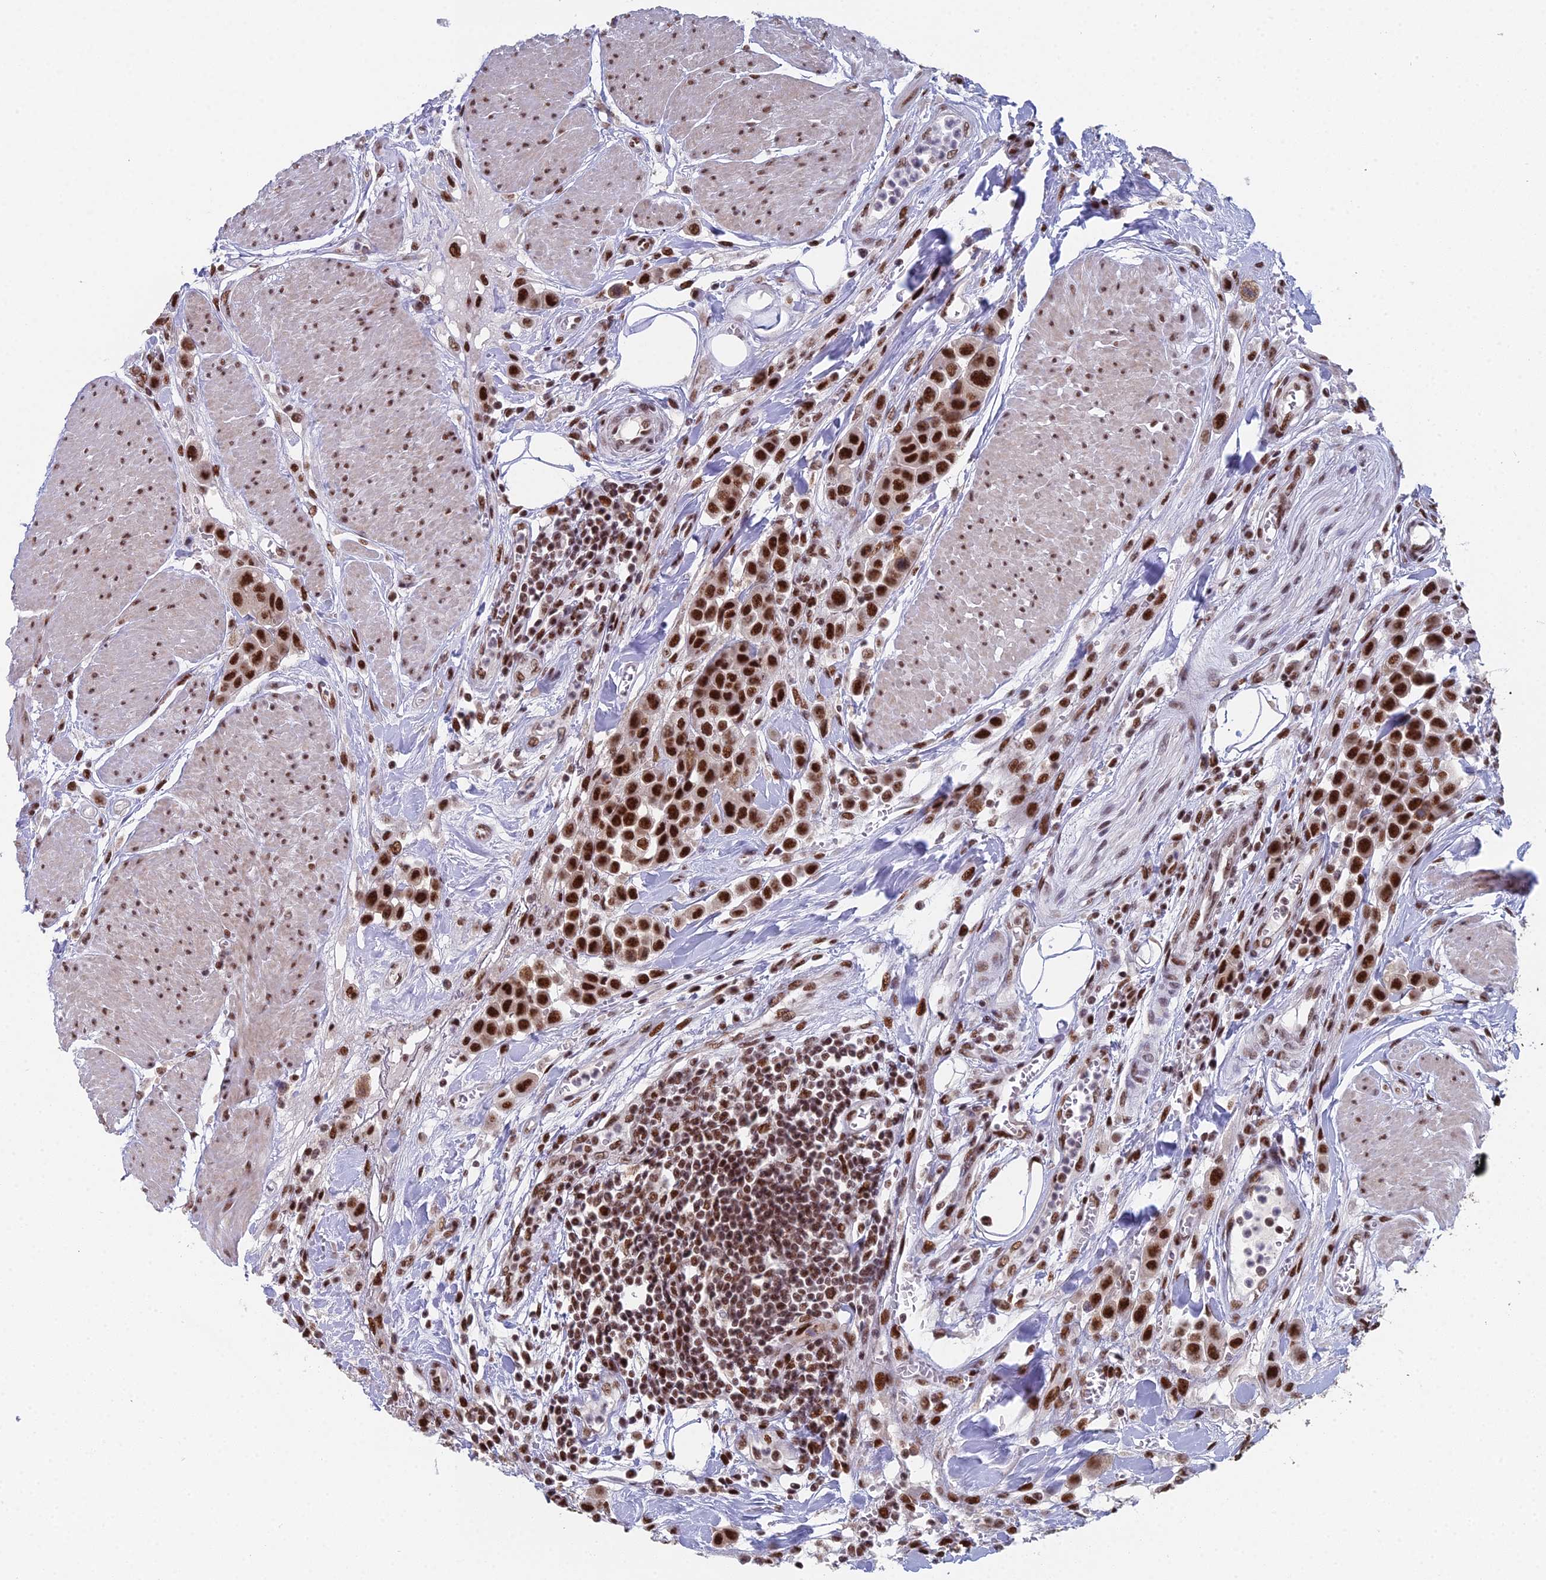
{"staining": {"intensity": "strong", "quantity": ">75%", "location": "nuclear"}, "tissue": "urothelial cancer", "cell_type": "Tumor cells", "image_type": "cancer", "snomed": [{"axis": "morphology", "description": "Urothelial carcinoma, High grade"}, {"axis": "topography", "description": "Urinary bladder"}], "caption": "The micrograph demonstrates staining of urothelial carcinoma (high-grade), revealing strong nuclear protein expression (brown color) within tumor cells.", "gene": "SF3B3", "patient": {"sex": "male", "age": 50}}